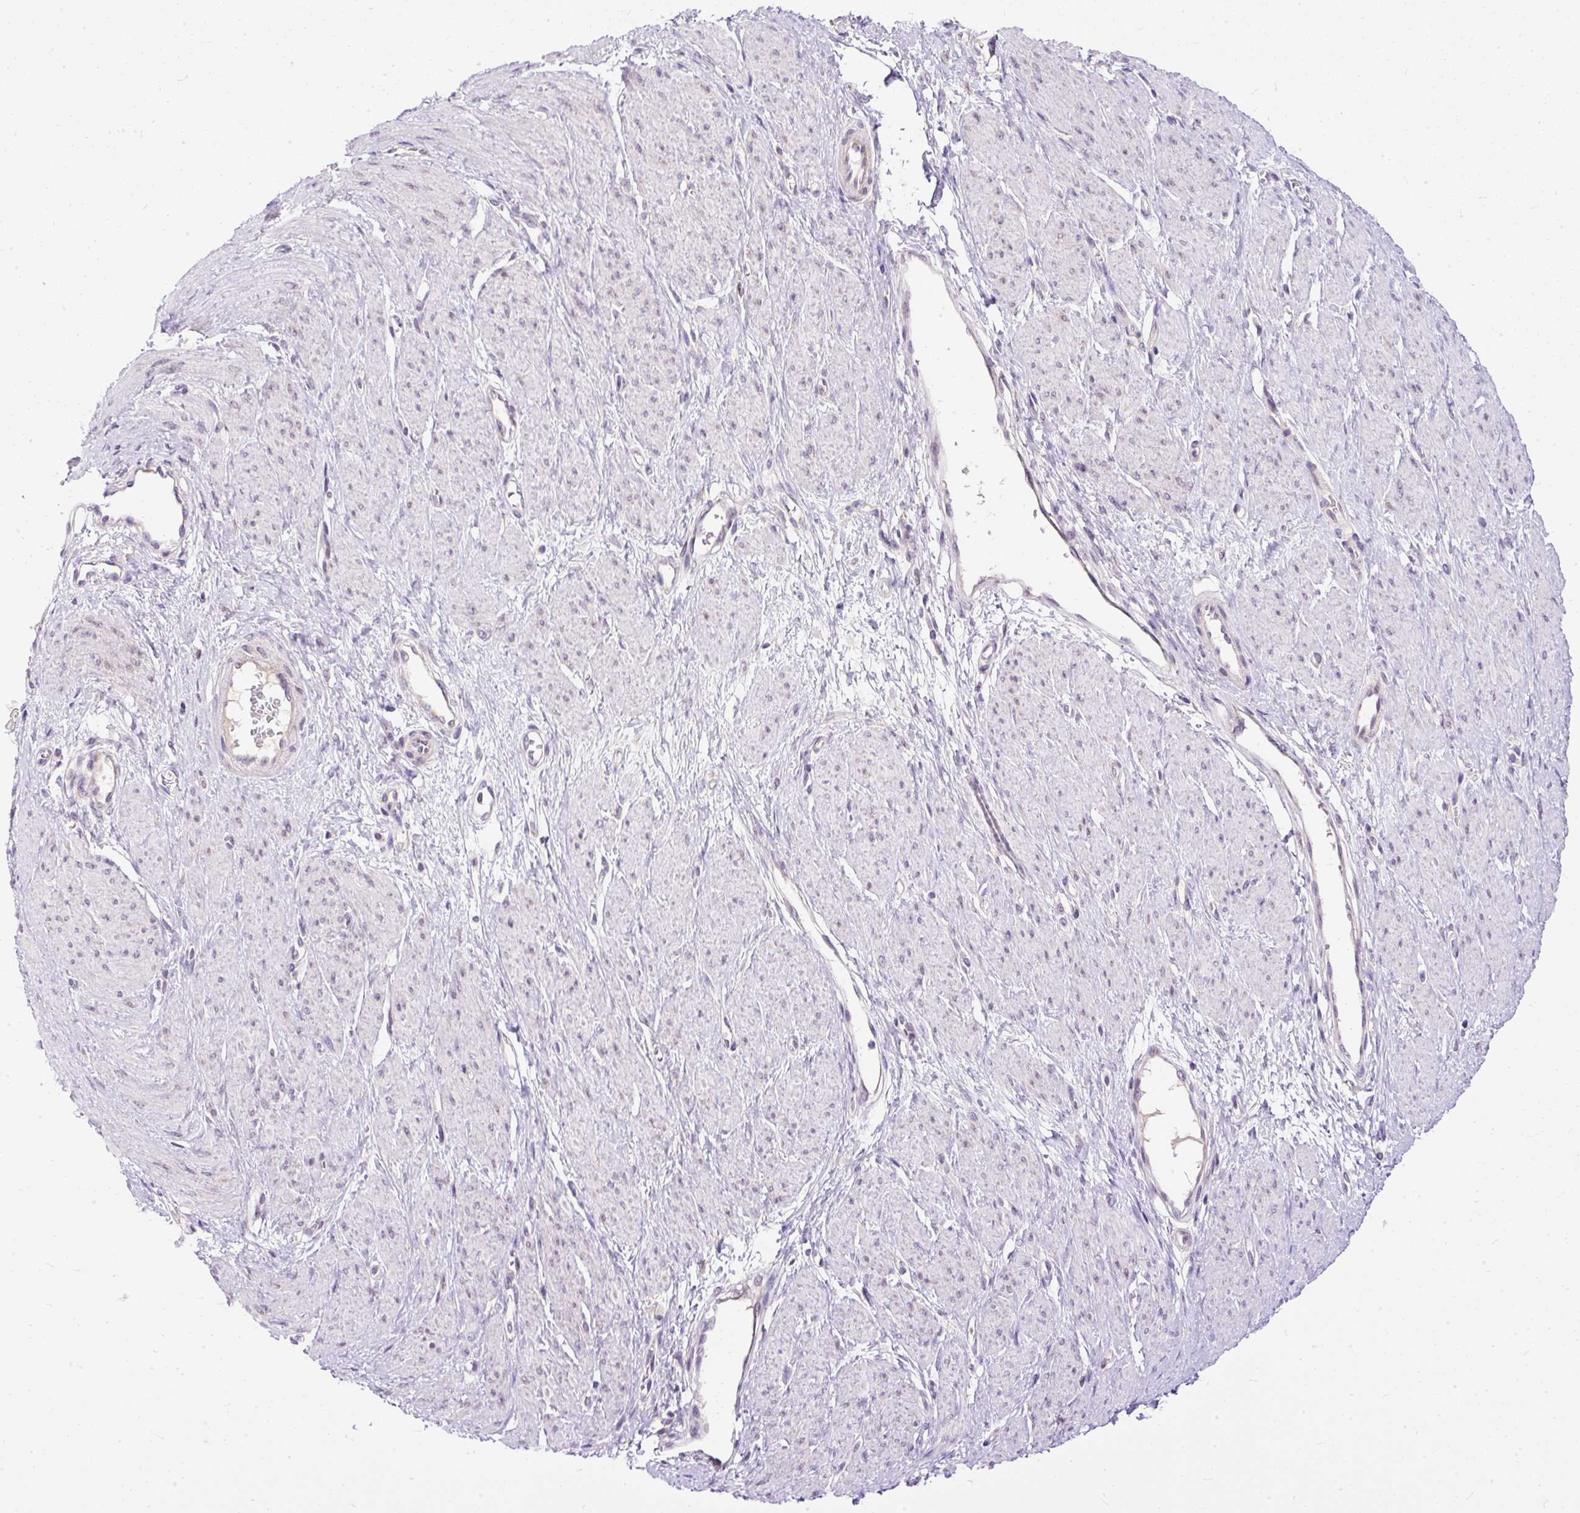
{"staining": {"intensity": "negative", "quantity": "none", "location": "none"}, "tissue": "smooth muscle", "cell_type": "Smooth muscle cells", "image_type": "normal", "snomed": [{"axis": "morphology", "description": "Normal tissue, NOS"}, {"axis": "topography", "description": "Smooth muscle"}, {"axis": "topography", "description": "Uterus"}], "caption": "The IHC histopathology image has no significant staining in smooth muscle cells of smooth muscle.", "gene": "AMFR", "patient": {"sex": "female", "age": 39}}